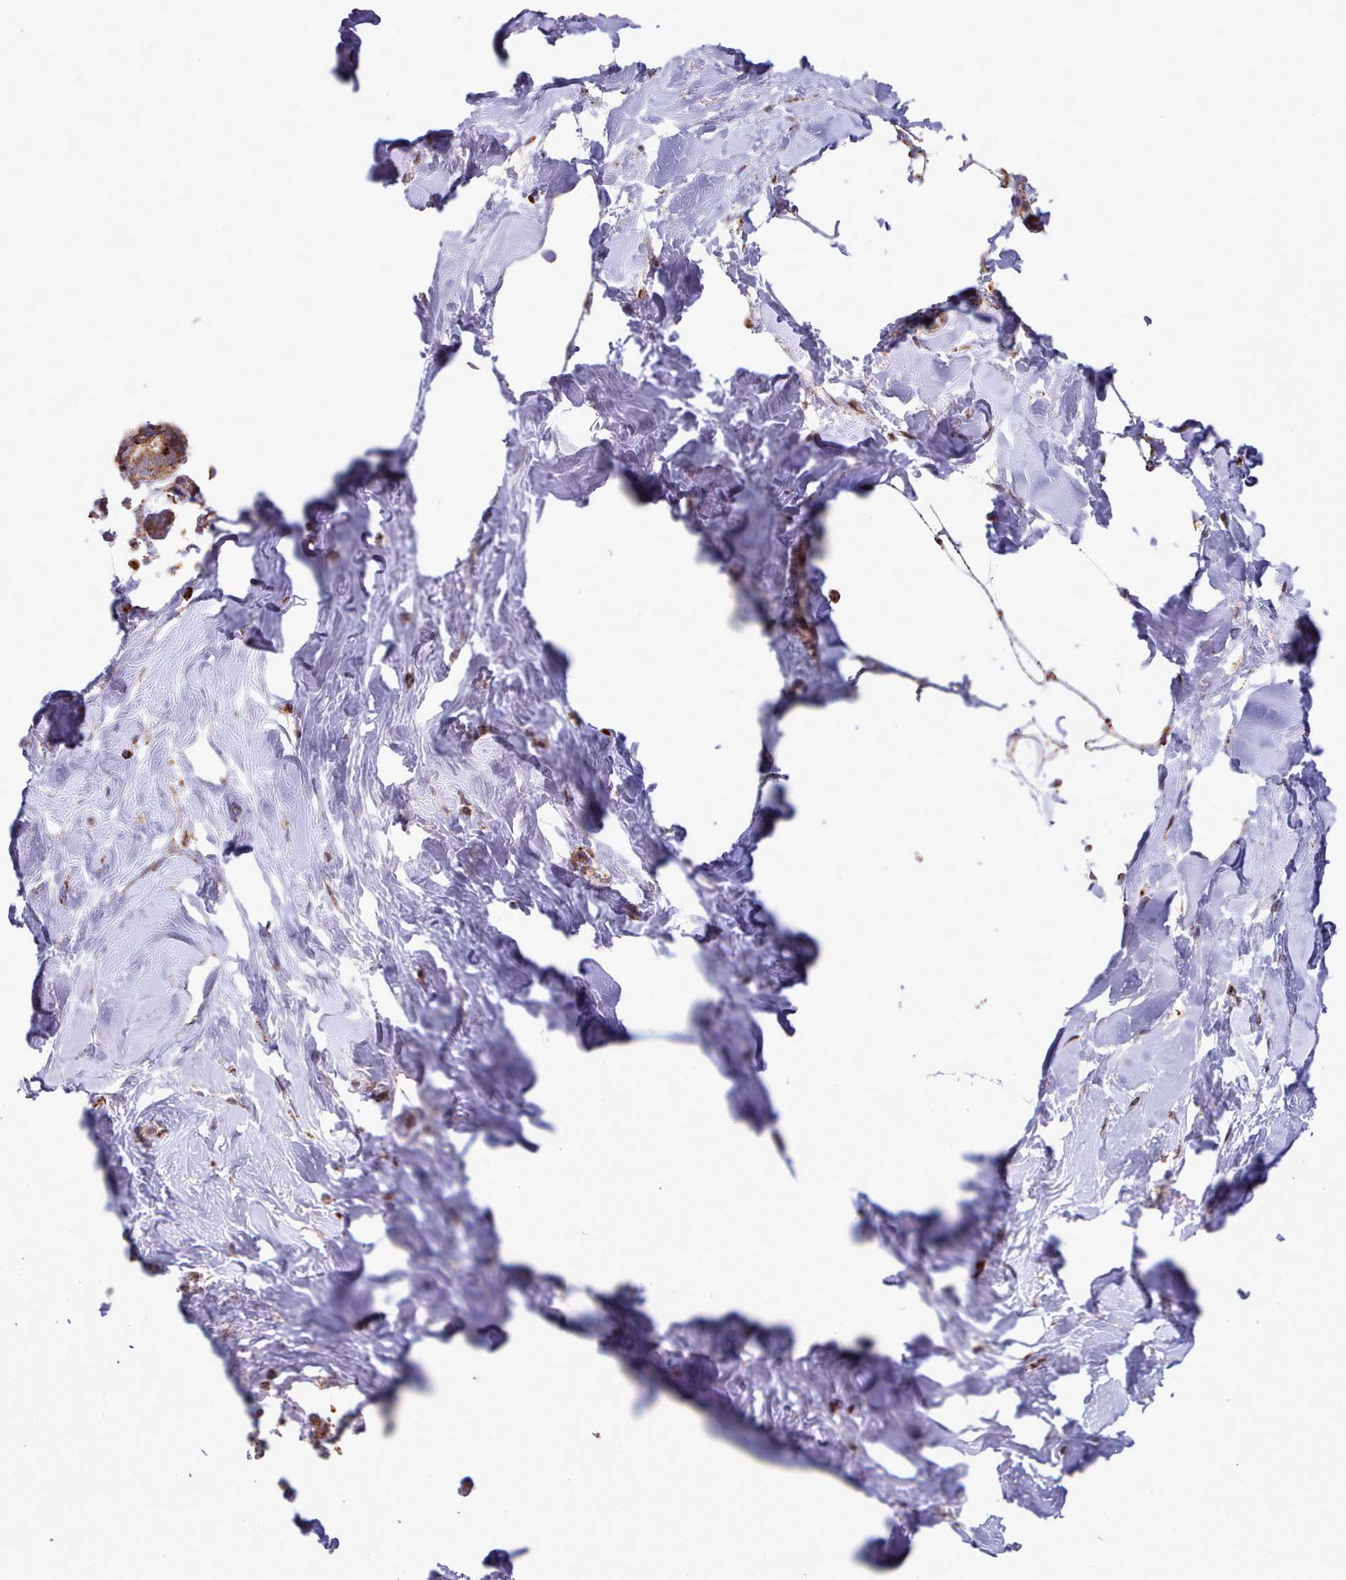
{"staining": {"intensity": "negative", "quantity": "none", "location": "none"}, "tissue": "adipose tissue", "cell_type": "Adipocytes", "image_type": "normal", "snomed": [{"axis": "morphology", "description": "Normal tissue, NOS"}, {"axis": "topography", "description": "Breast"}], "caption": "Immunohistochemistry (IHC) of benign adipose tissue shows no staining in adipocytes. Nuclei are stained in blue.", "gene": "HSDL2", "patient": {"sex": "female", "age": 26}}